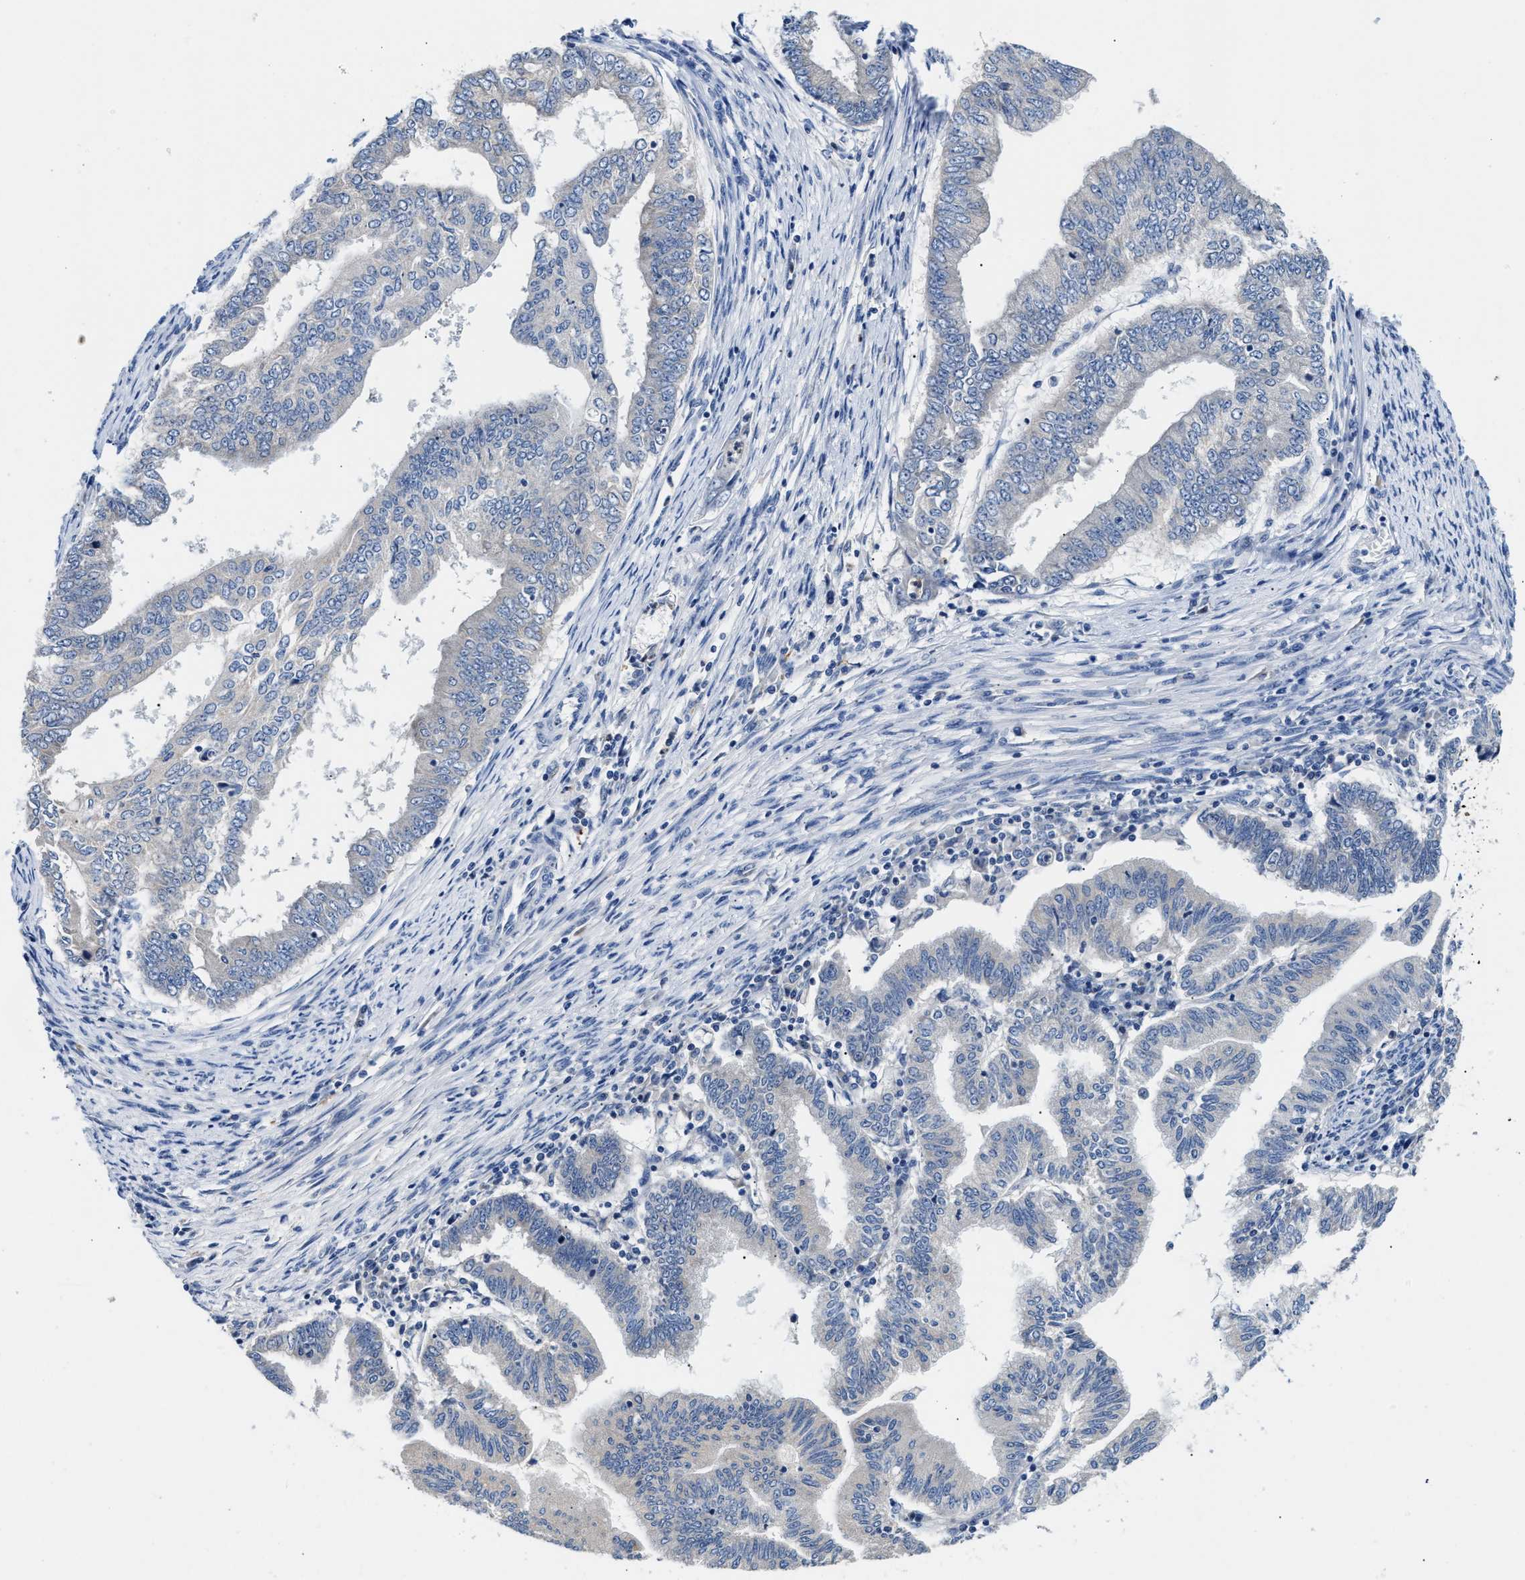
{"staining": {"intensity": "negative", "quantity": "none", "location": "none"}, "tissue": "endometrial cancer", "cell_type": "Tumor cells", "image_type": "cancer", "snomed": [{"axis": "morphology", "description": "Polyp, NOS"}, {"axis": "morphology", "description": "Adenocarcinoma, NOS"}, {"axis": "morphology", "description": "Adenoma, NOS"}, {"axis": "topography", "description": "Endometrium"}], "caption": "High power microscopy photomicrograph of an immunohistochemistry histopathology image of adenocarcinoma (endometrial), revealing no significant positivity in tumor cells.", "gene": "FAM185A", "patient": {"sex": "female", "age": 79}}